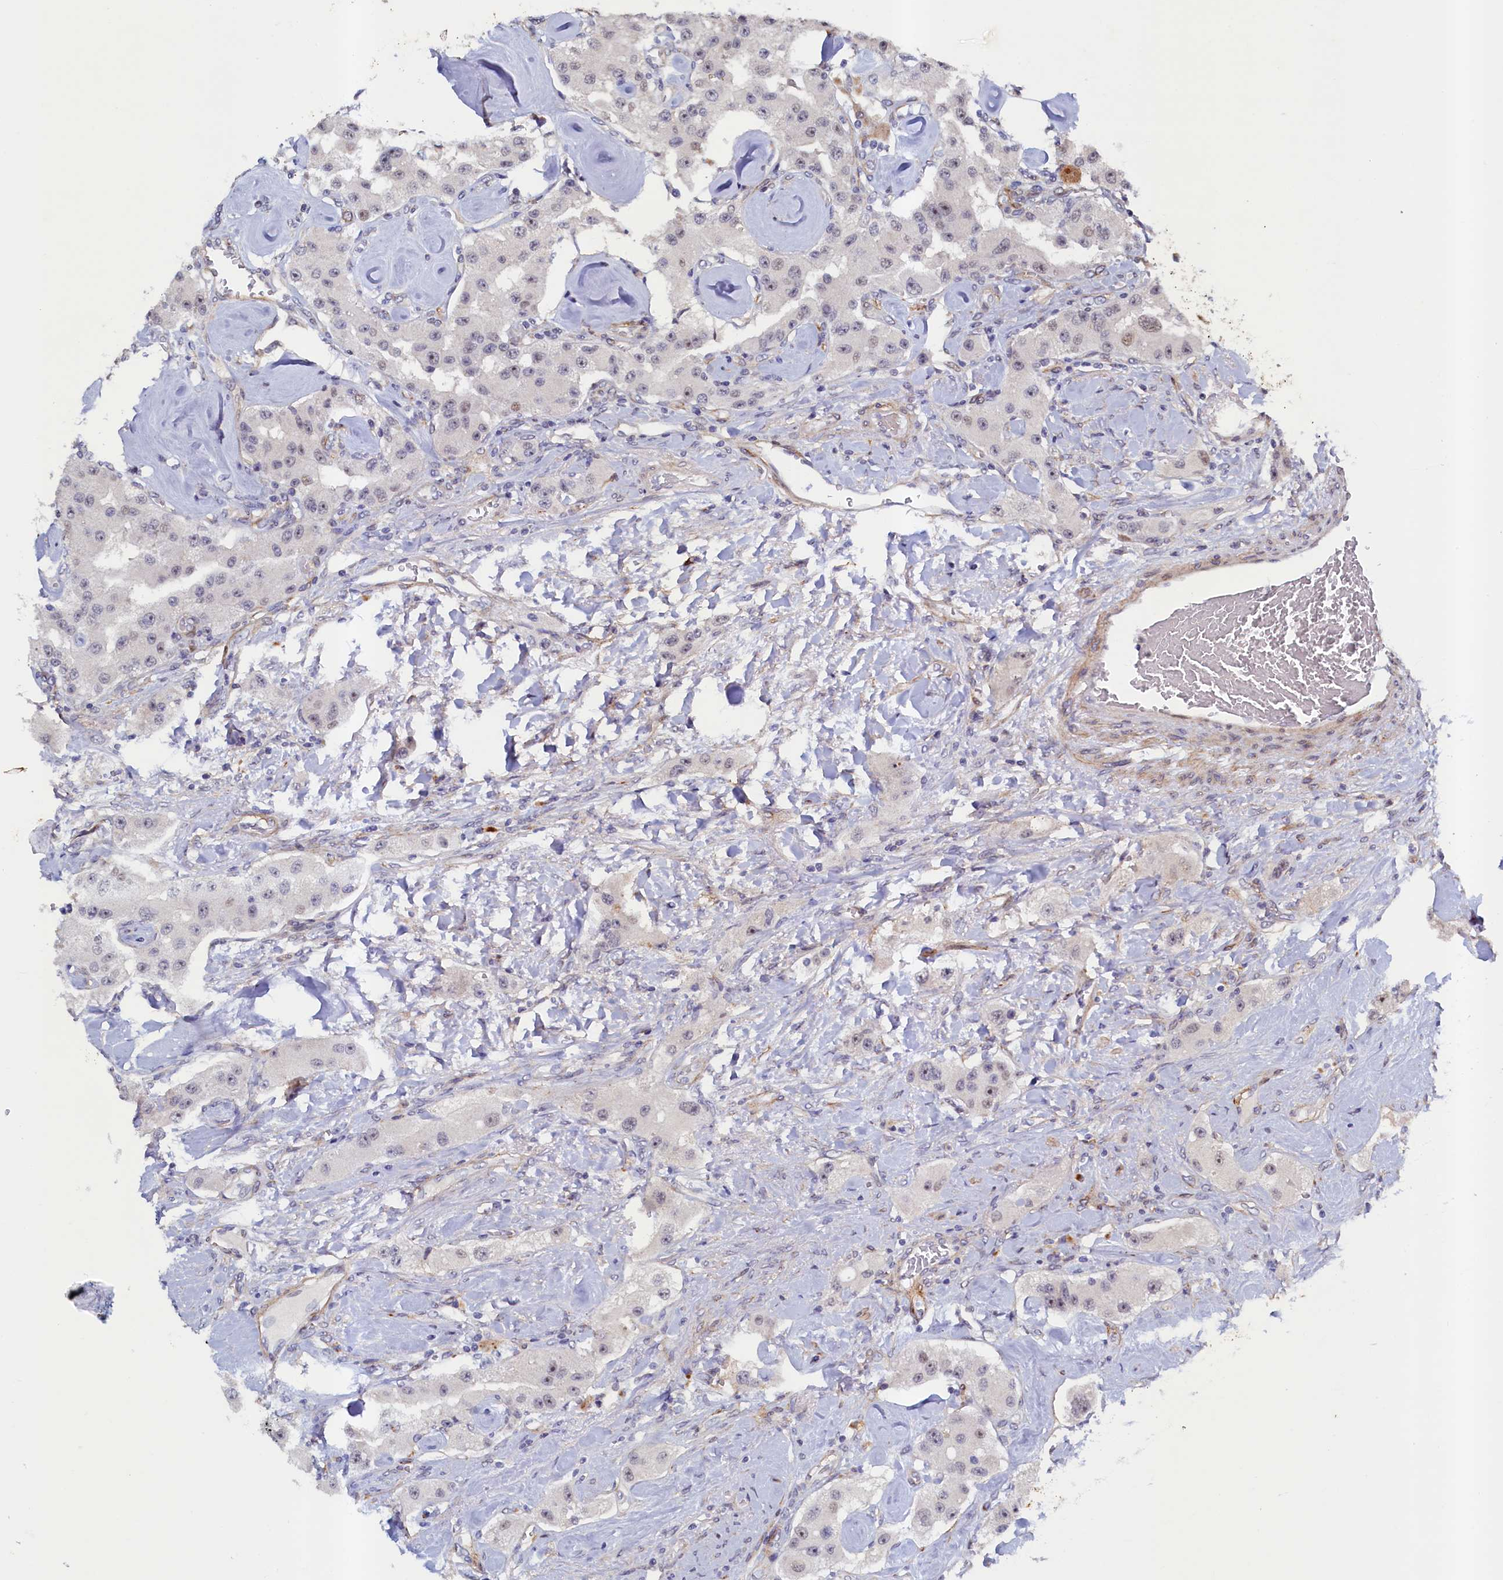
{"staining": {"intensity": "weak", "quantity": "<25%", "location": "nuclear"}, "tissue": "carcinoid", "cell_type": "Tumor cells", "image_type": "cancer", "snomed": [{"axis": "morphology", "description": "Carcinoid, malignant, NOS"}, {"axis": "topography", "description": "Pancreas"}], "caption": "Image shows no significant protein positivity in tumor cells of carcinoid.", "gene": "PACSIN3", "patient": {"sex": "male", "age": 41}}